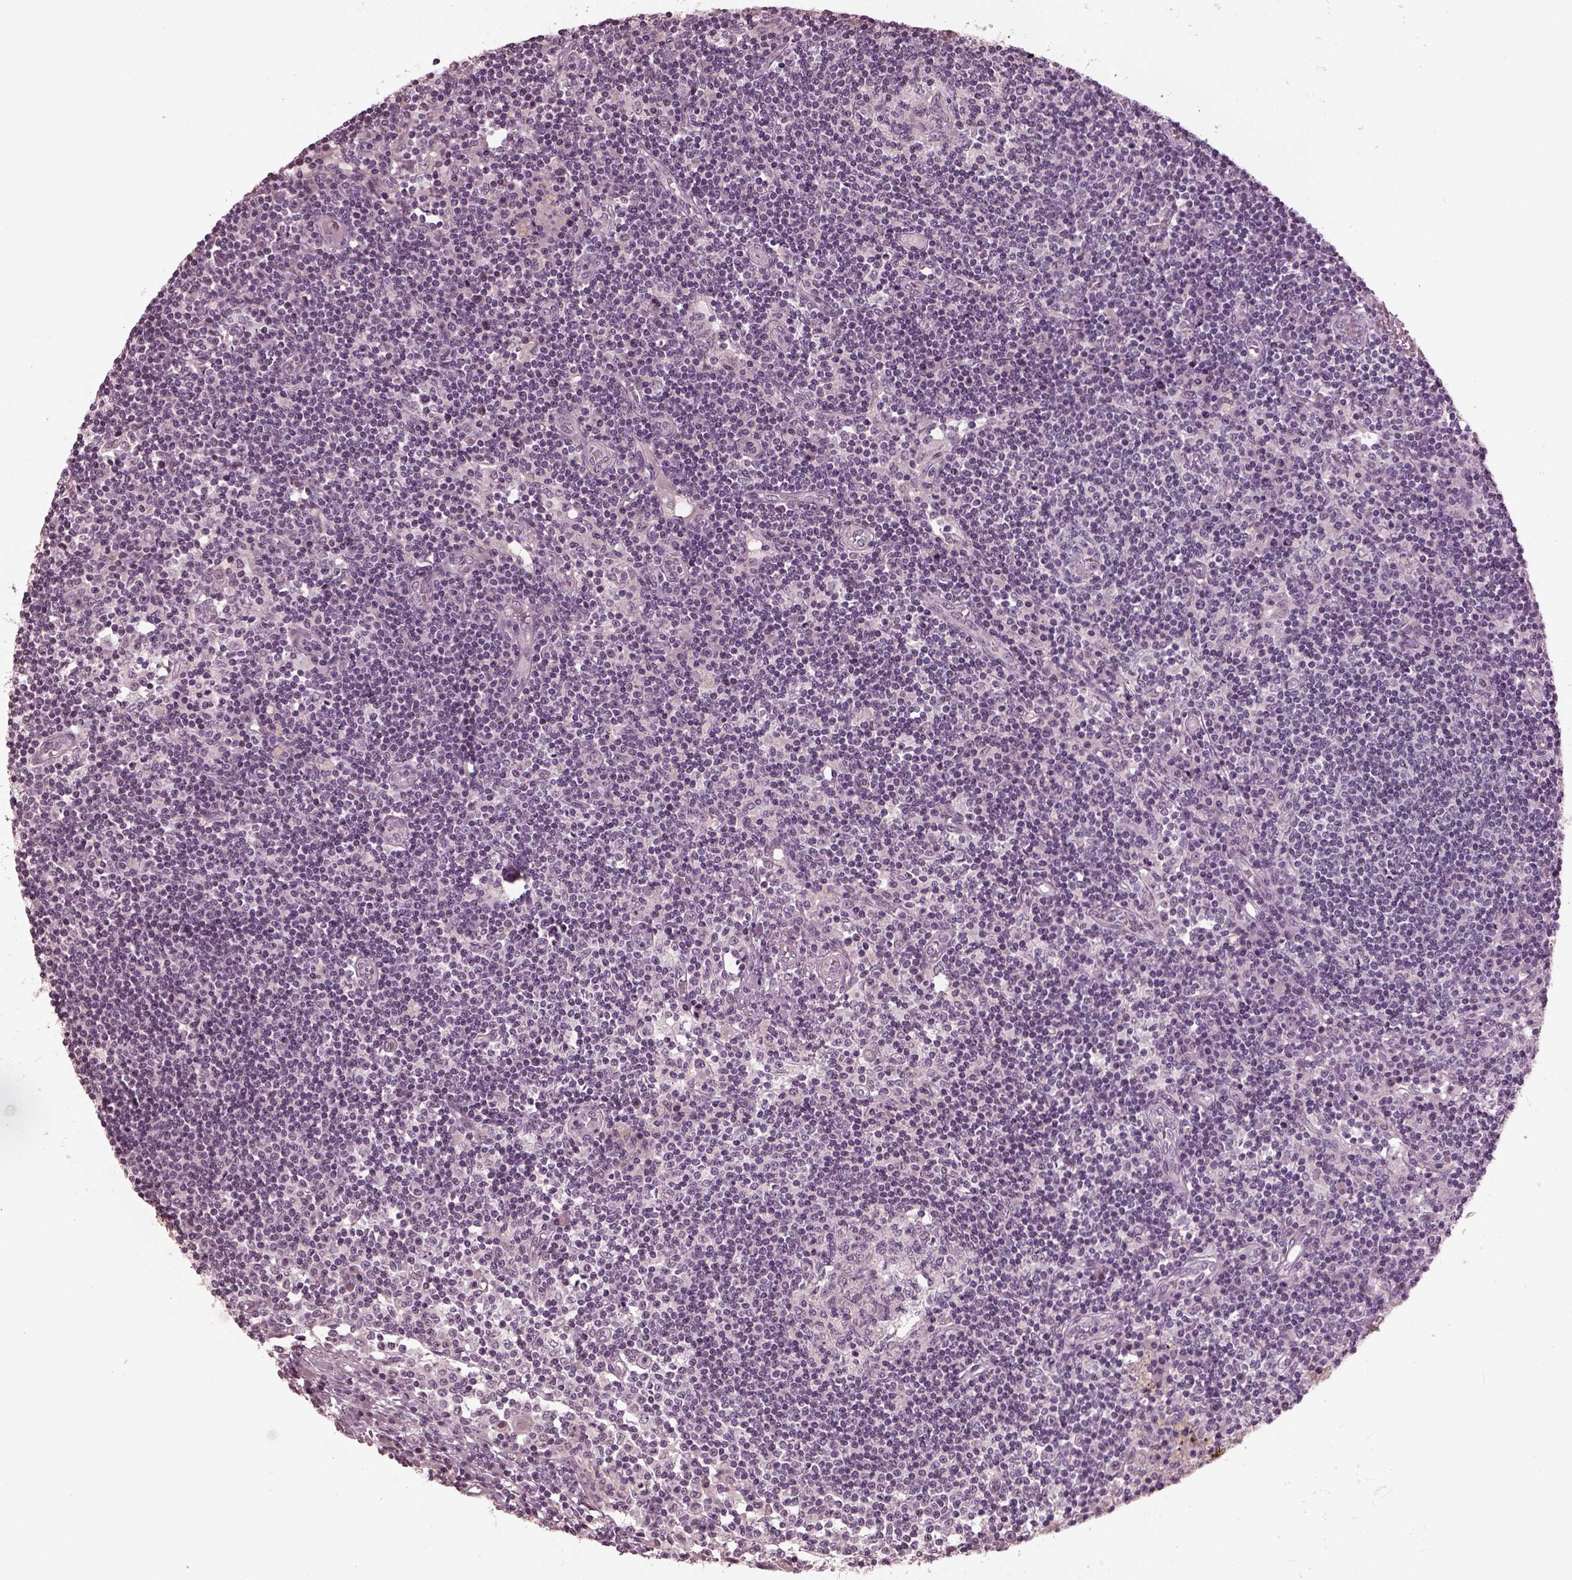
{"staining": {"intensity": "negative", "quantity": "none", "location": "none"}, "tissue": "lymph node", "cell_type": "Germinal center cells", "image_type": "normal", "snomed": [{"axis": "morphology", "description": "Normal tissue, NOS"}, {"axis": "topography", "description": "Lymph node"}], "caption": "The histopathology image demonstrates no significant positivity in germinal center cells of lymph node.", "gene": "RCVRN", "patient": {"sex": "female", "age": 72}}